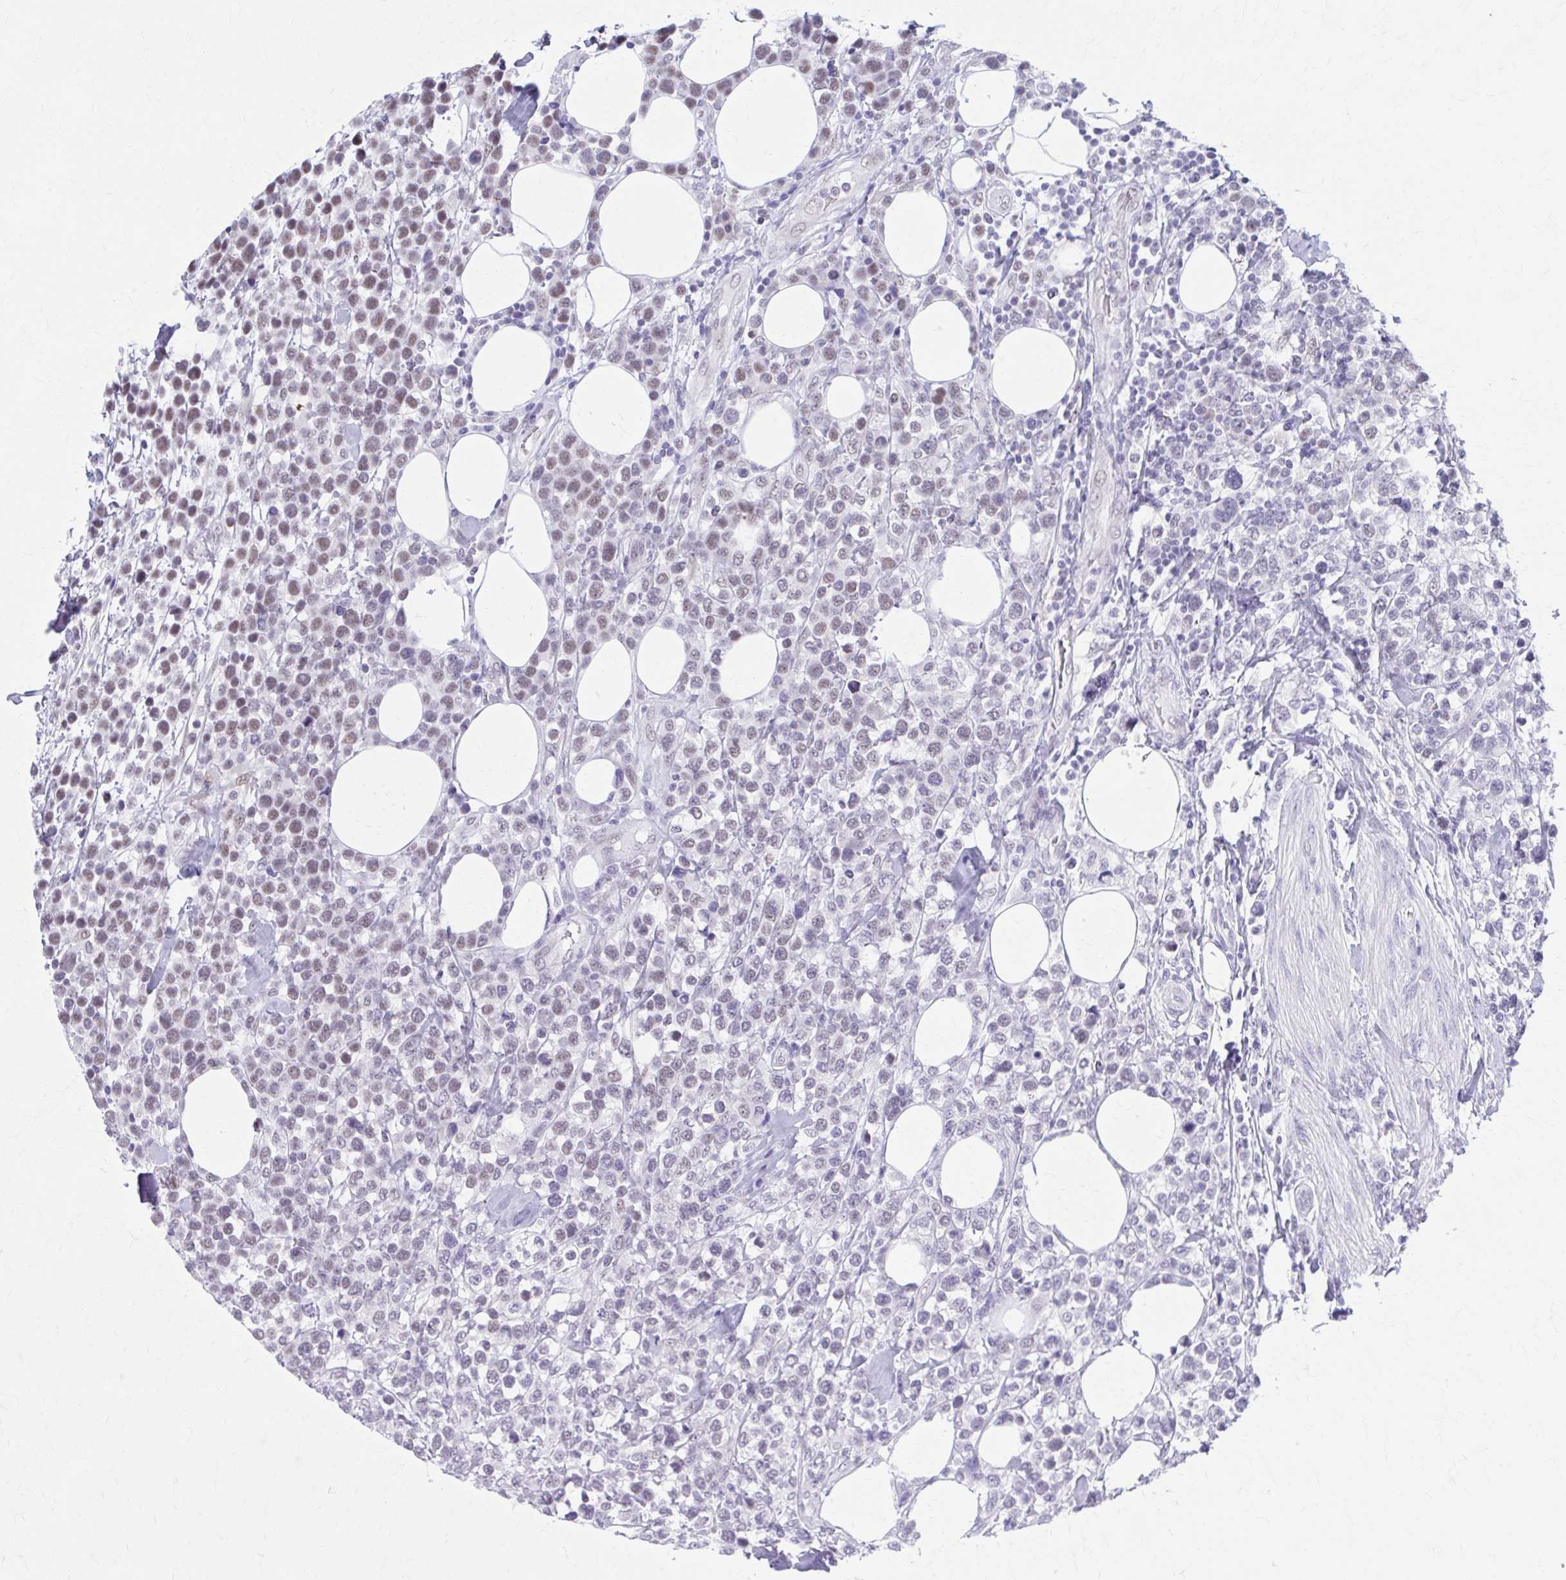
{"staining": {"intensity": "moderate", "quantity": "25%-75%", "location": "nuclear"}, "tissue": "lymphoma", "cell_type": "Tumor cells", "image_type": "cancer", "snomed": [{"axis": "morphology", "description": "Malignant lymphoma, non-Hodgkin's type, High grade"}, {"axis": "topography", "description": "Soft tissue"}], "caption": "This micrograph displays lymphoma stained with immunohistochemistry to label a protein in brown. The nuclear of tumor cells show moderate positivity for the protein. Nuclei are counter-stained blue.", "gene": "CCDC105", "patient": {"sex": "female", "age": 56}}